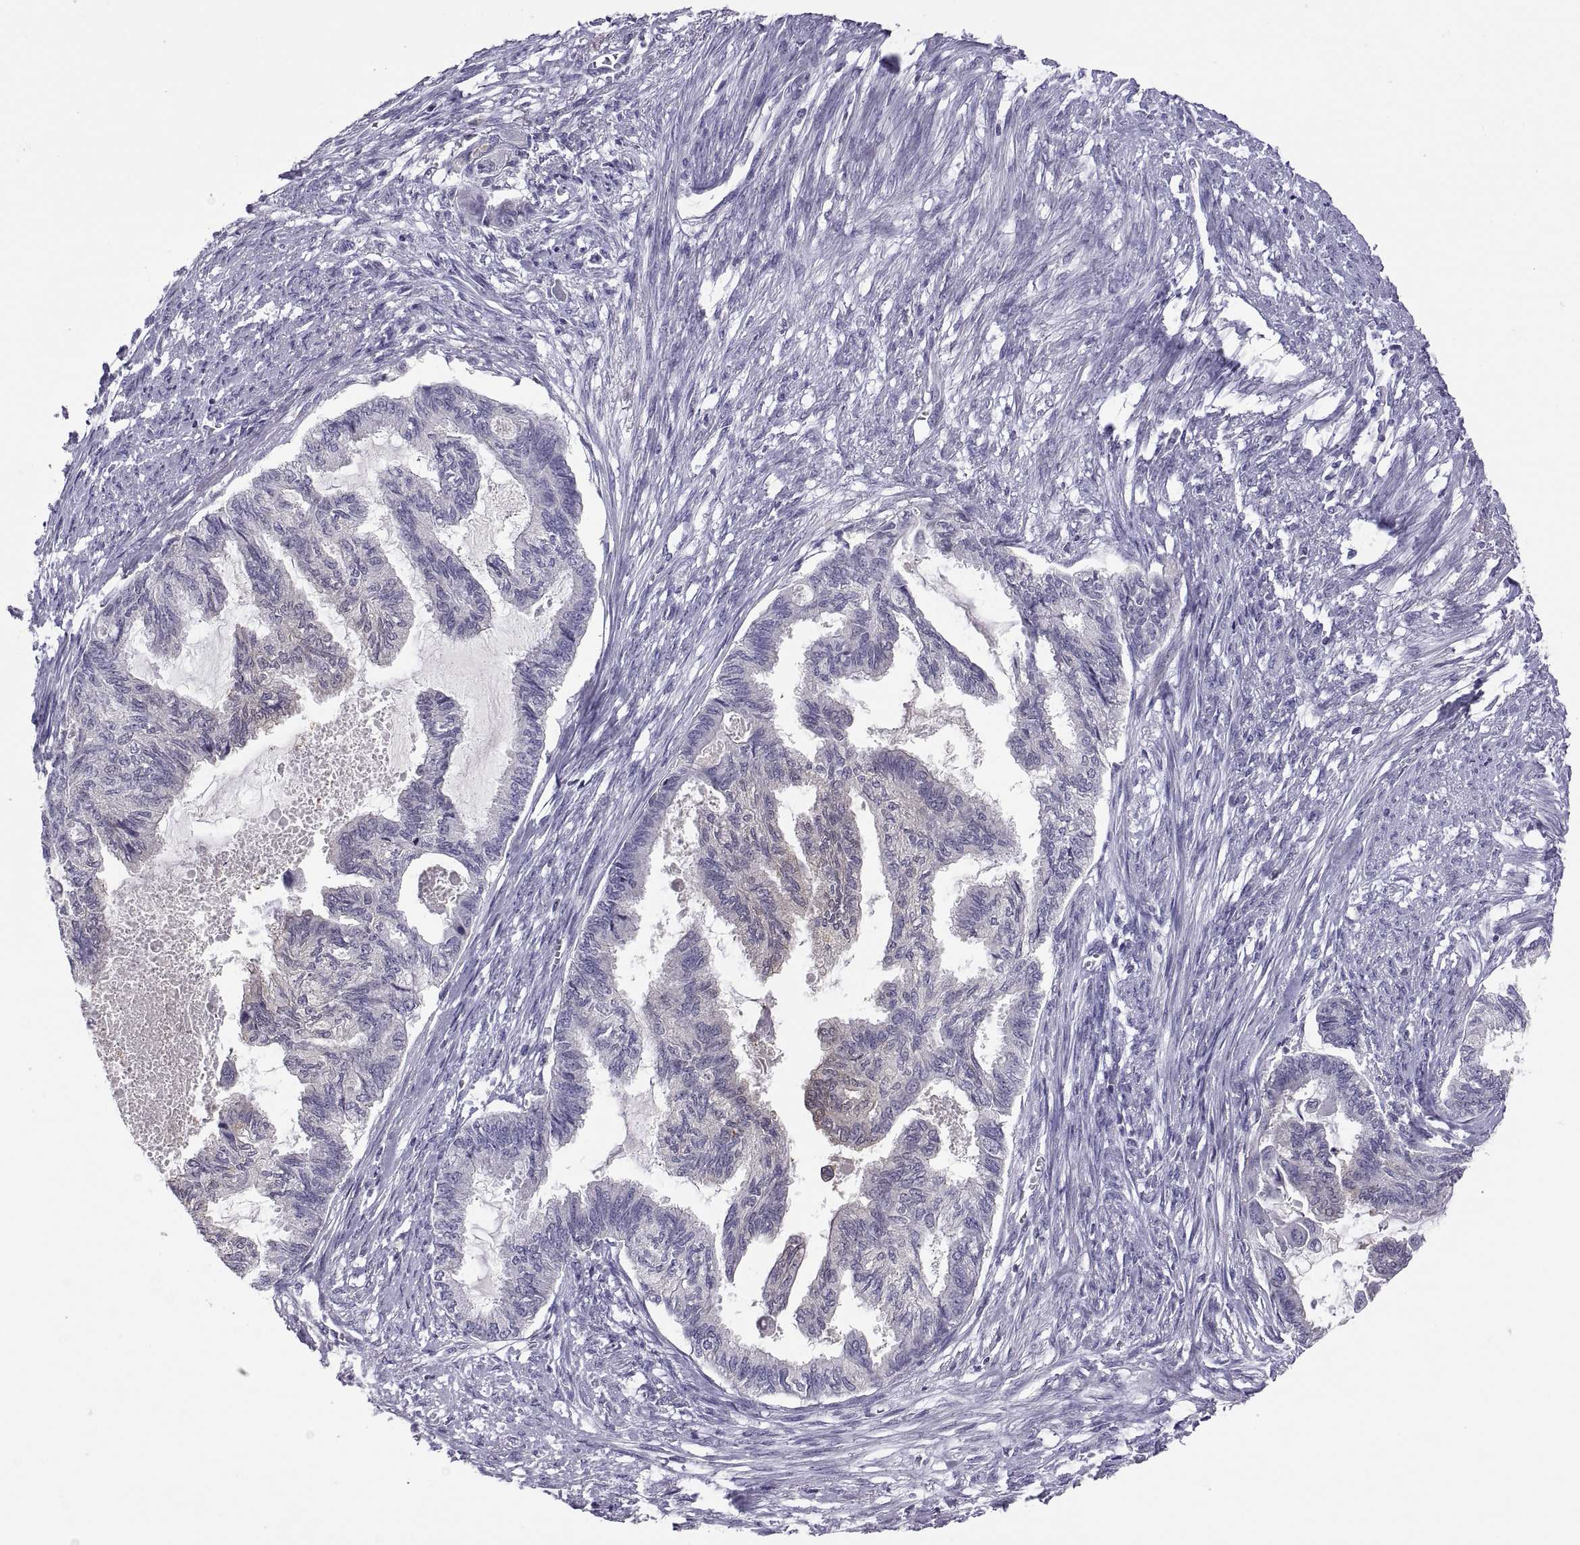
{"staining": {"intensity": "negative", "quantity": "none", "location": "none"}, "tissue": "endometrial cancer", "cell_type": "Tumor cells", "image_type": "cancer", "snomed": [{"axis": "morphology", "description": "Adenocarcinoma, NOS"}, {"axis": "topography", "description": "Endometrium"}], "caption": "The image displays no significant positivity in tumor cells of endometrial cancer (adenocarcinoma).", "gene": "FGF9", "patient": {"sex": "female", "age": 86}}